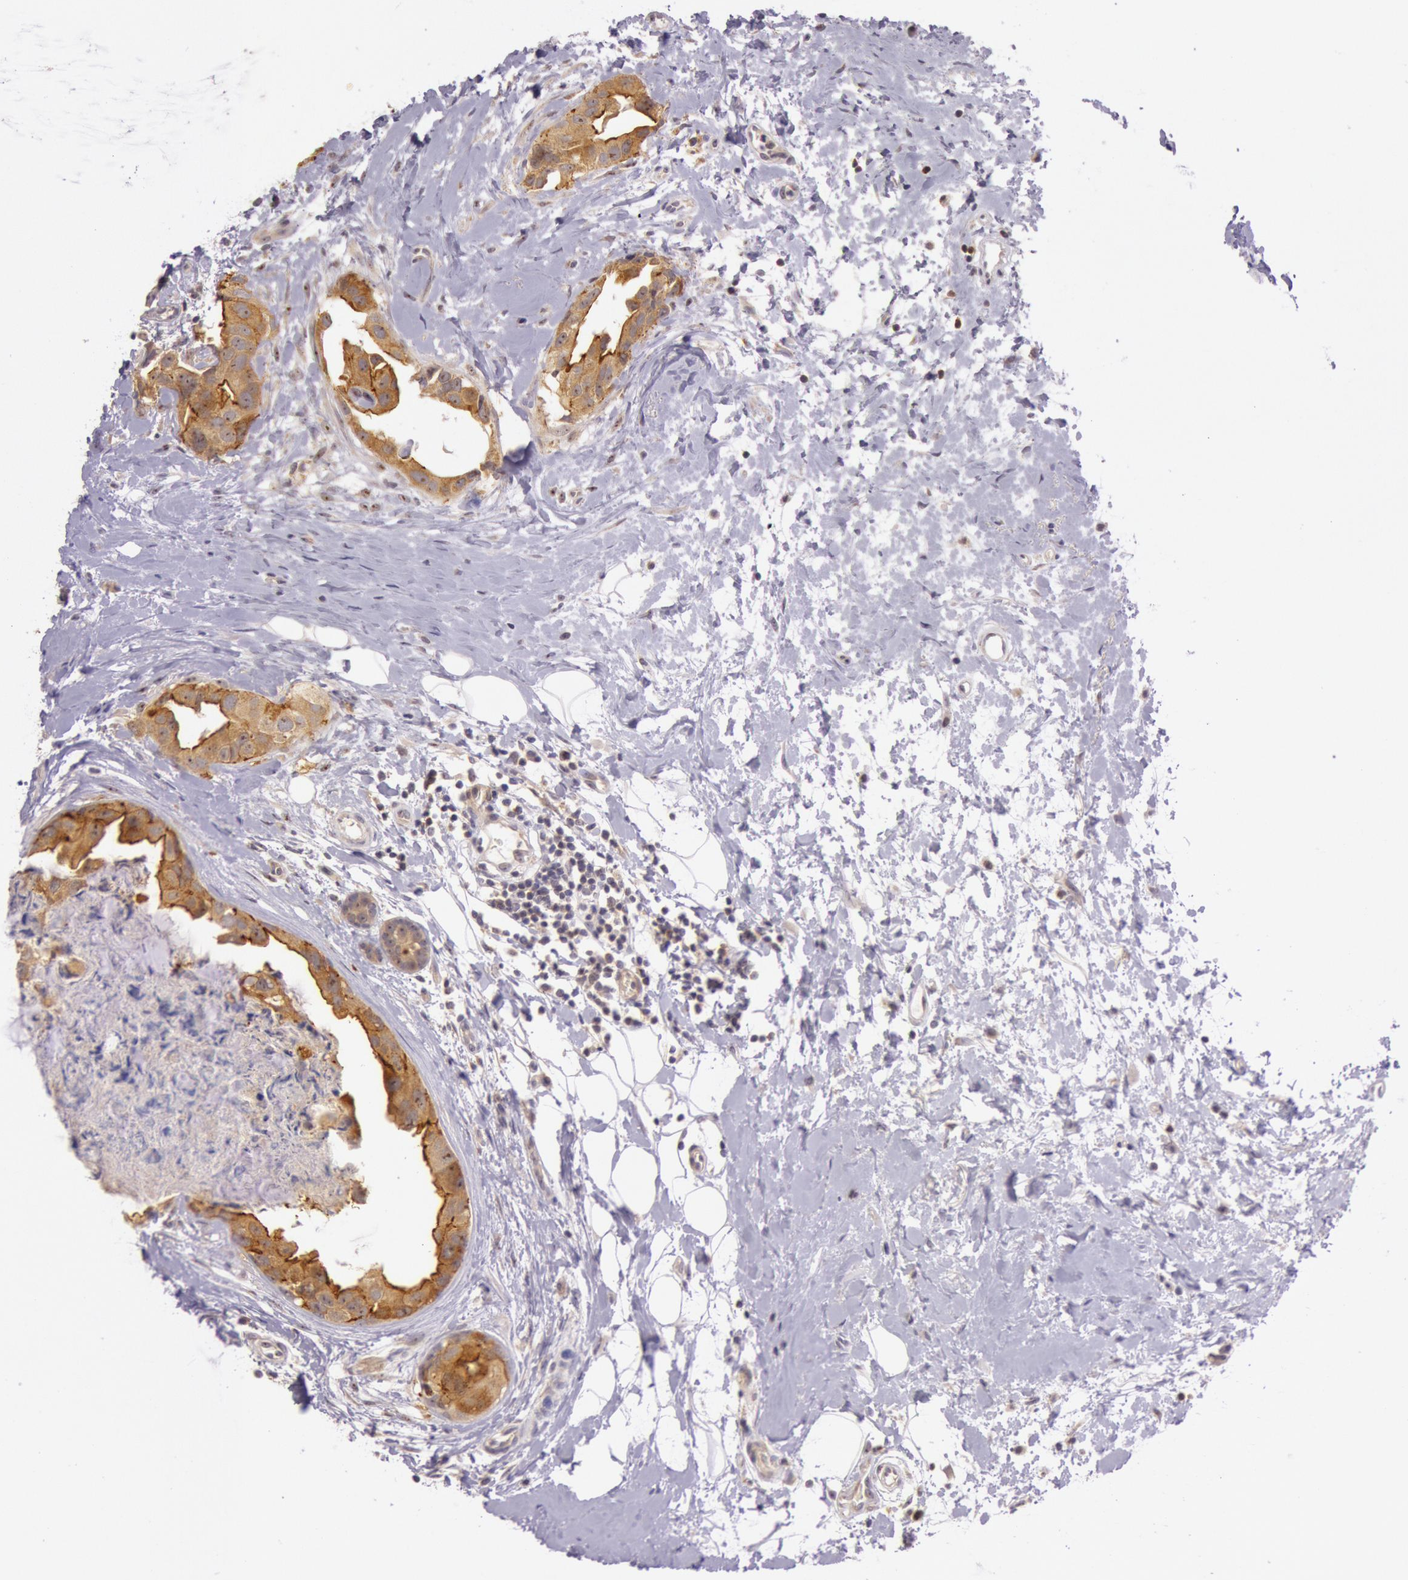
{"staining": {"intensity": "strong", "quantity": ">75%", "location": "cytoplasmic/membranous,nuclear"}, "tissue": "breast cancer", "cell_type": "Tumor cells", "image_type": "cancer", "snomed": [{"axis": "morphology", "description": "Duct carcinoma"}, {"axis": "topography", "description": "Breast"}], "caption": "Breast cancer (infiltrating ductal carcinoma) stained for a protein displays strong cytoplasmic/membranous and nuclear positivity in tumor cells.", "gene": "CDK16", "patient": {"sex": "female", "age": 40}}